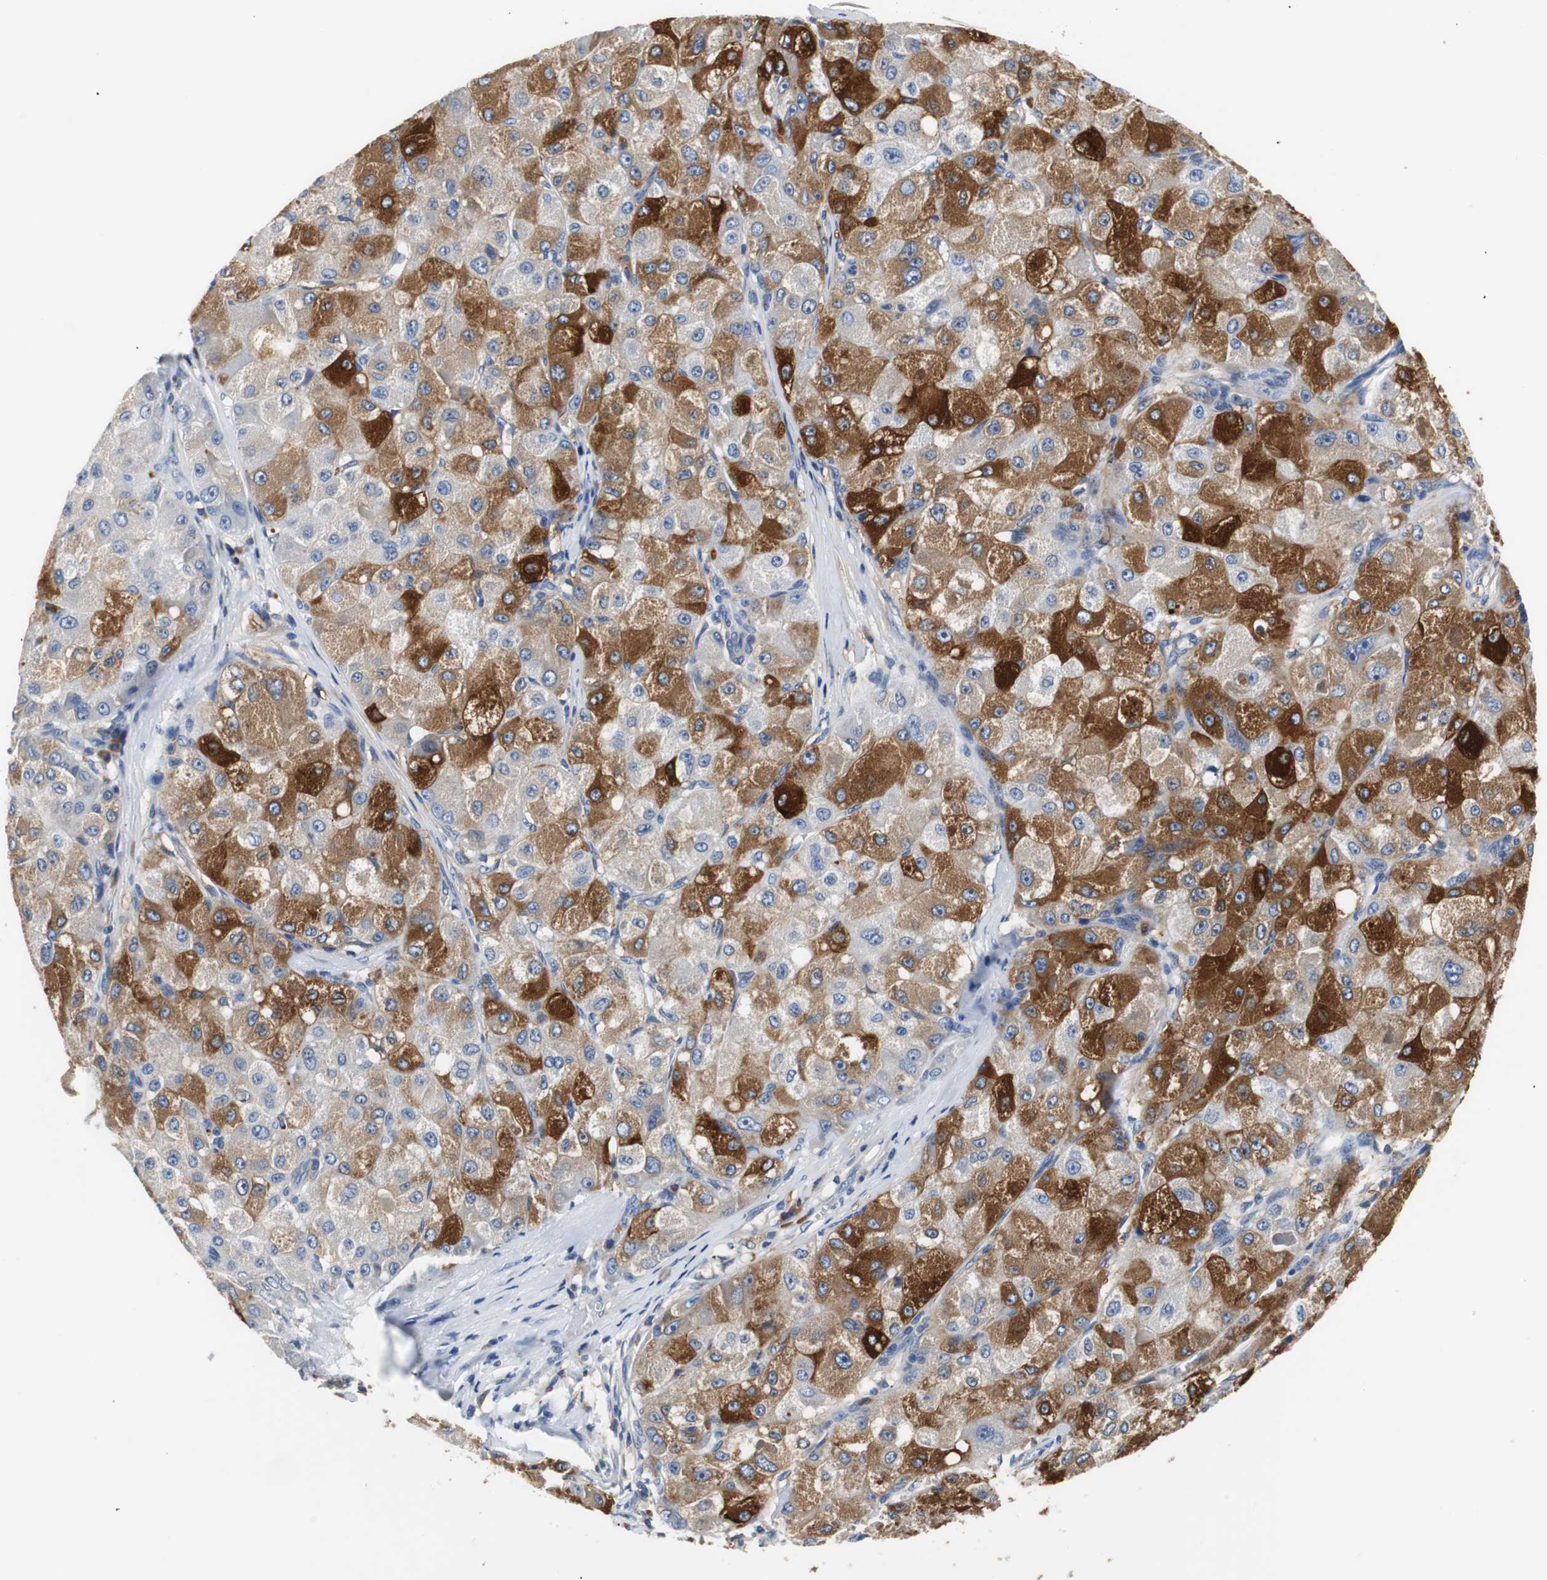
{"staining": {"intensity": "strong", "quantity": "25%-75%", "location": "cytoplasmic/membranous"}, "tissue": "liver cancer", "cell_type": "Tumor cells", "image_type": "cancer", "snomed": [{"axis": "morphology", "description": "Carcinoma, Hepatocellular, NOS"}, {"axis": "topography", "description": "Liver"}], "caption": "Protein staining of liver cancer (hepatocellular carcinoma) tissue exhibits strong cytoplasmic/membranous staining in approximately 25%-75% of tumor cells. (Stains: DAB in brown, nuclei in blue, Microscopy: brightfield microscopy at high magnification).", "gene": "PI15", "patient": {"sex": "male", "age": 80}}